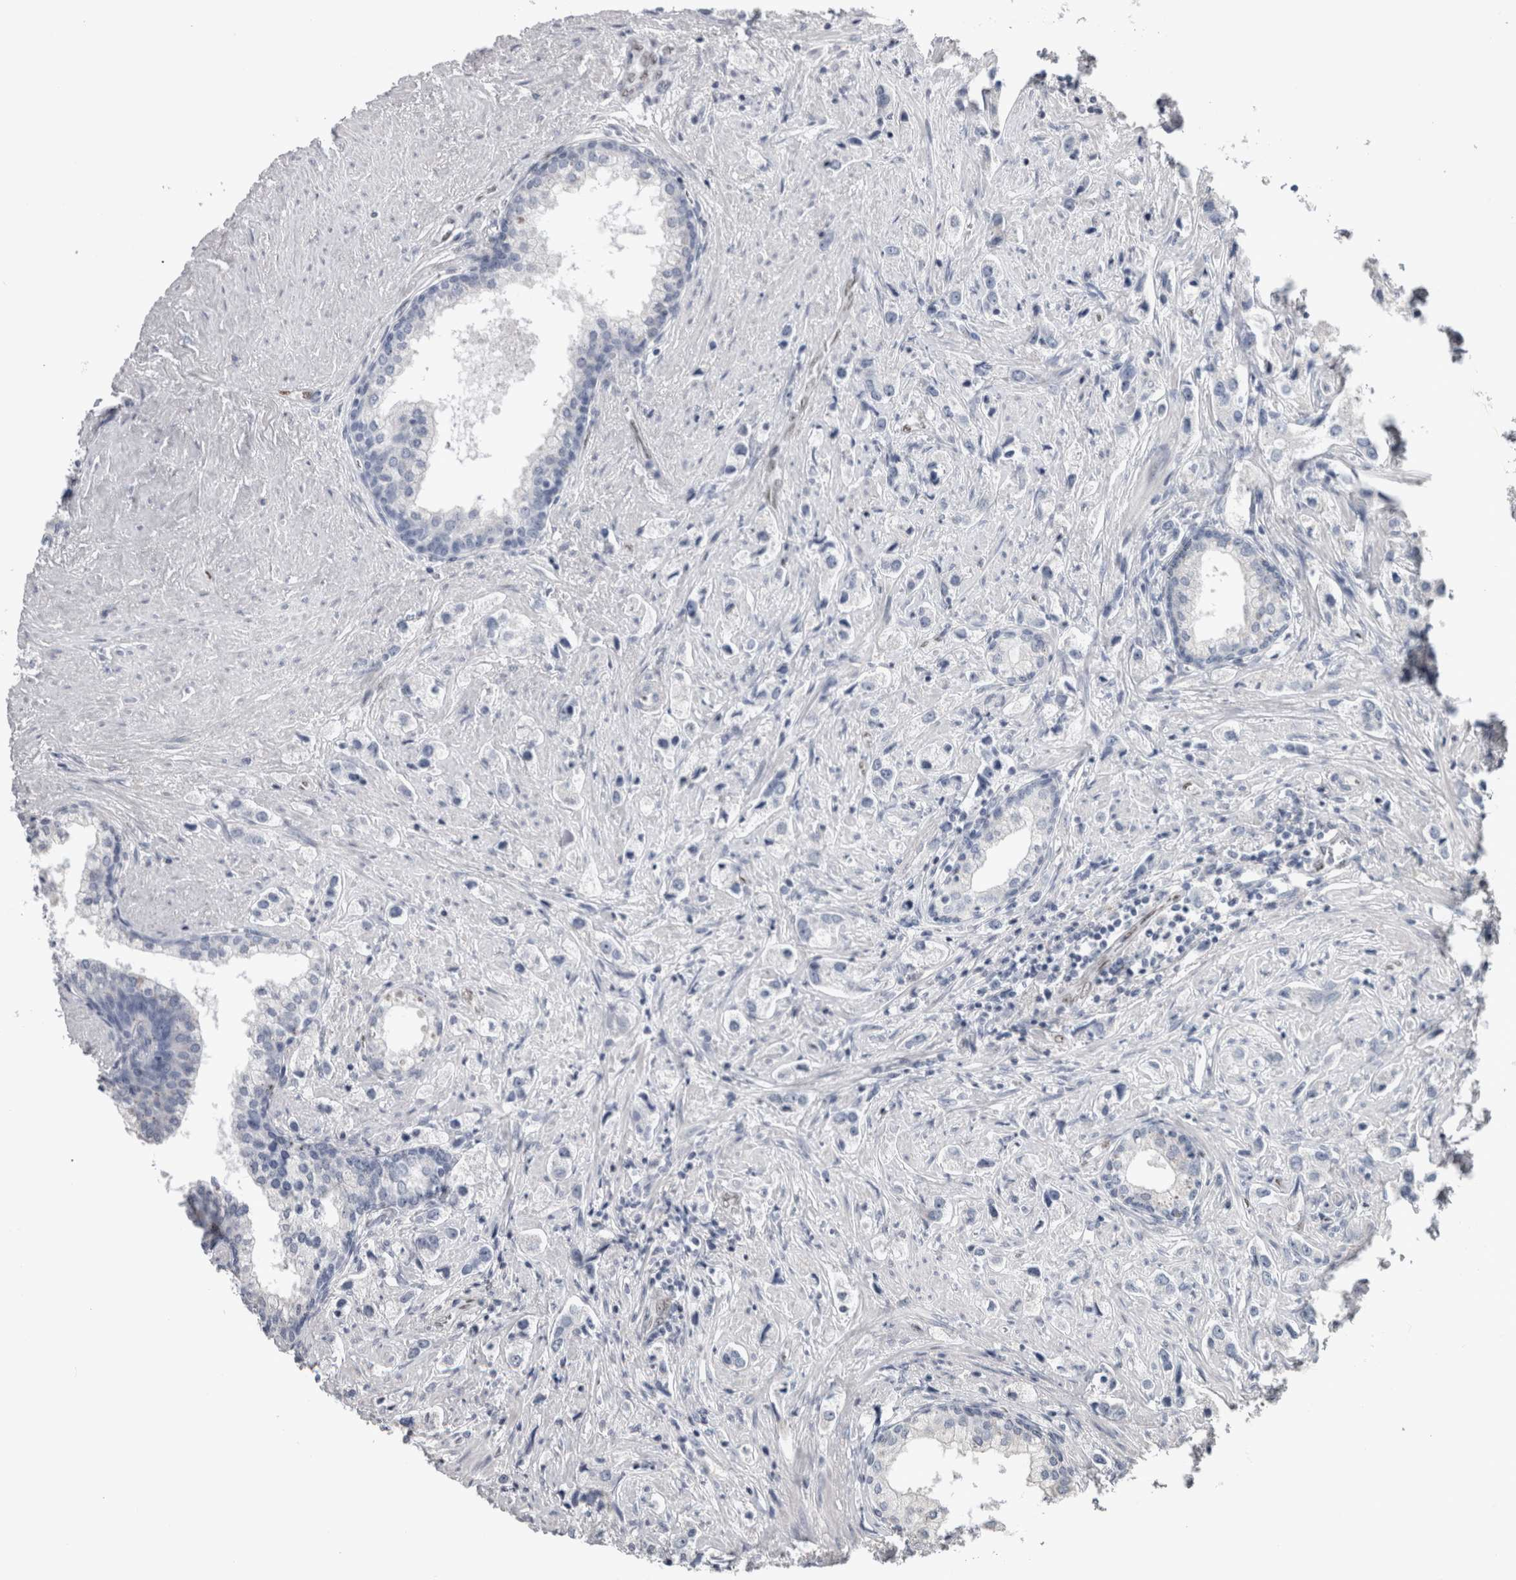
{"staining": {"intensity": "negative", "quantity": "none", "location": "none"}, "tissue": "prostate cancer", "cell_type": "Tumor cells", "image_type": "cancer", "snomed": [{"axis": "morphology", "description": "Adenocarcinoma, High grade"}, {"axis": "topography", "description": "Prostate"}], "caption": "Tumor cells are negative for brown protein staining in adenocarcinoma (high-grade) (prostate).", "gene": "IL33", "patient": {"sex": "male", "age": 66}}